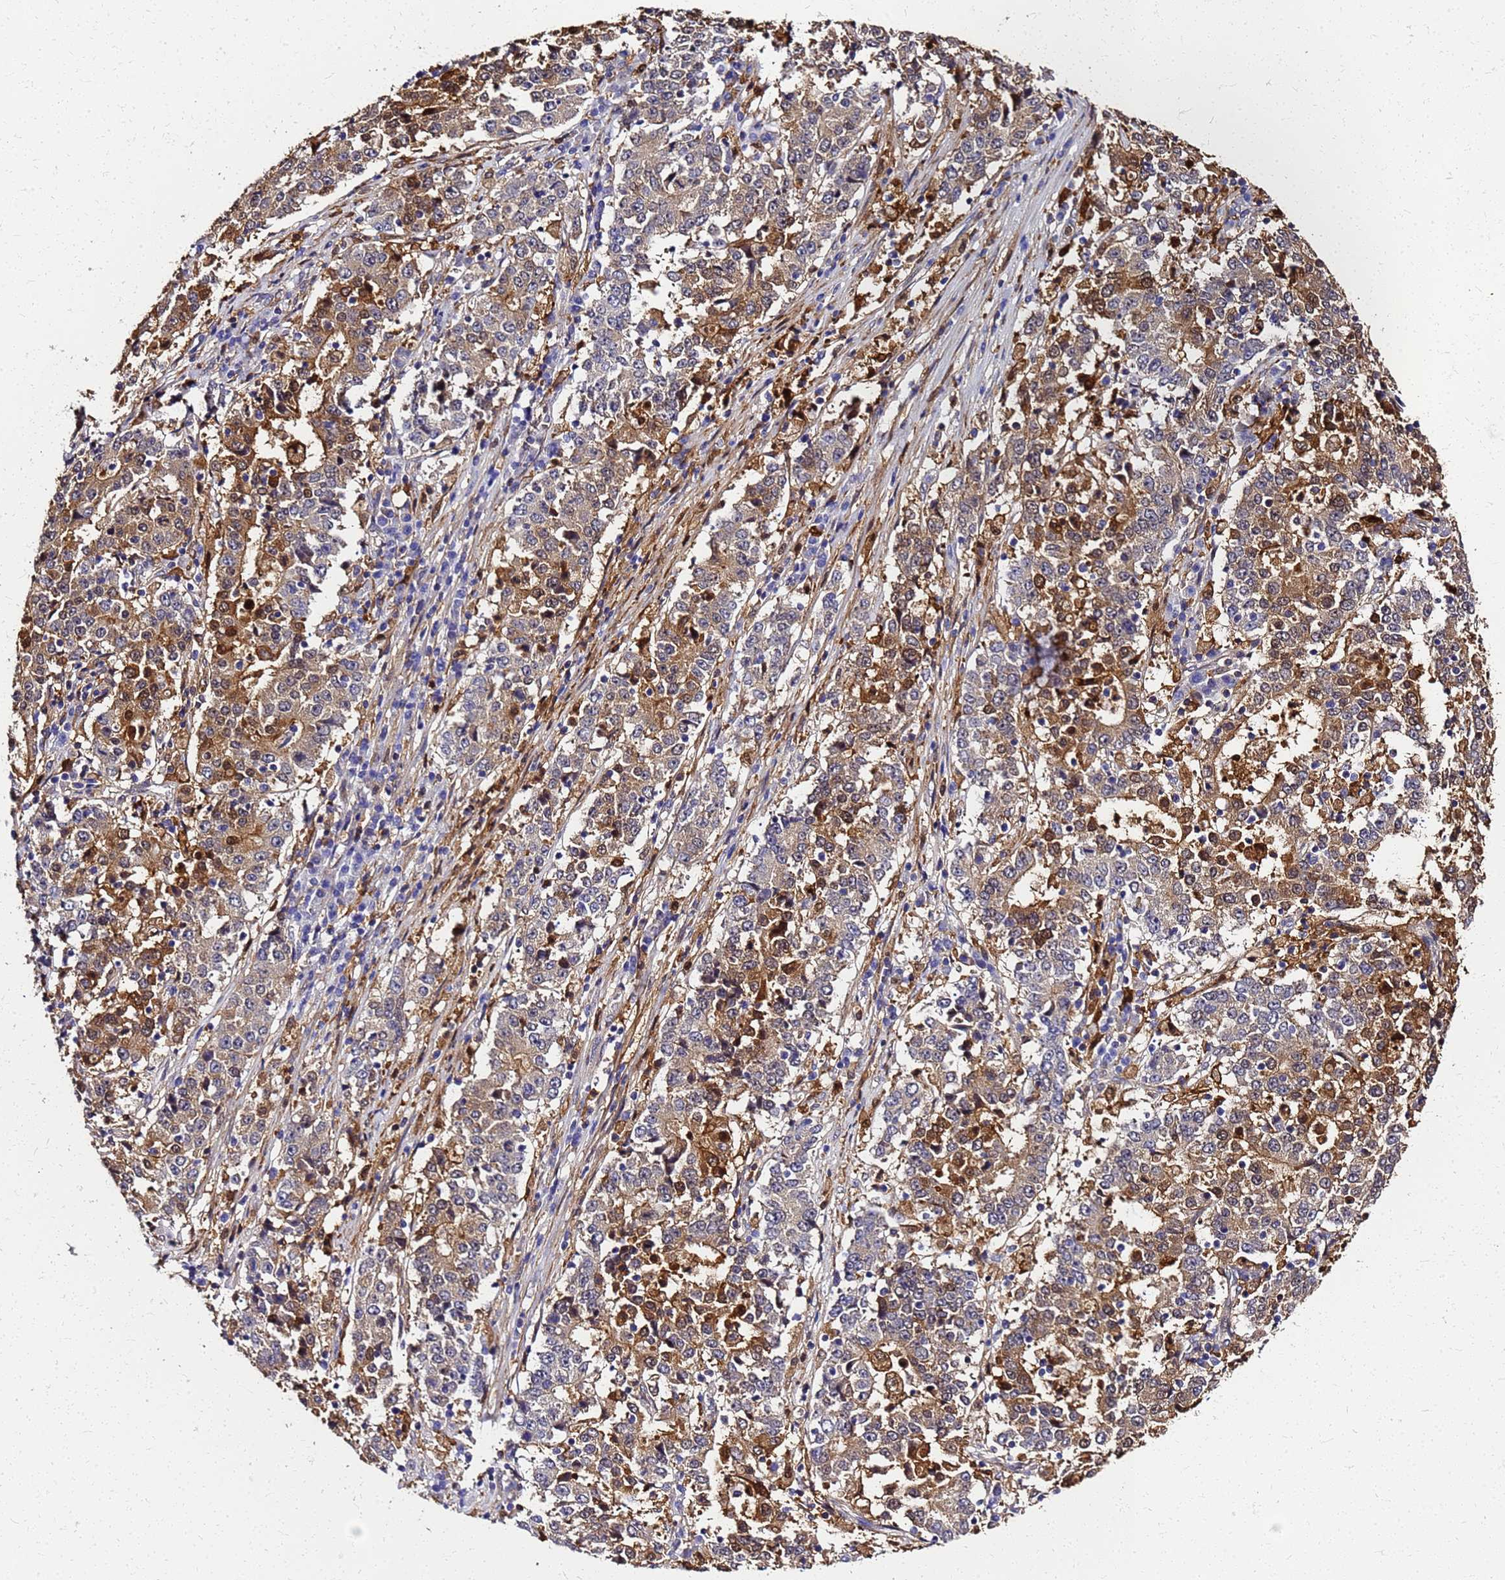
{"staining": {"intensity": "strong", "quantity": "25%-75%", "location": "cytoplasmic/membranous,nuclear"}, "tissue": "stomach cancer", "cell_type": "Tumor cells", "image_type": "cancer", "snomed": [{"axis": "morphology", "description": "Adenocarcinoma, NOS"}, {"axis": "topography", "description": "Stomach"}], "caption": "Immunohistochemical staining of human adenocarcinoma (stomach) shows strong cytoplasmic/membranous and nuclear protein positivity in approximately 25%-75% of tumor cells. The staining is performed using DAB brown chromogen to label protein expression. The nuclei are counter-stained blue using hematoxylin.", "gene": "S100A11", "patient": {"sex": "male", "age": 59}}